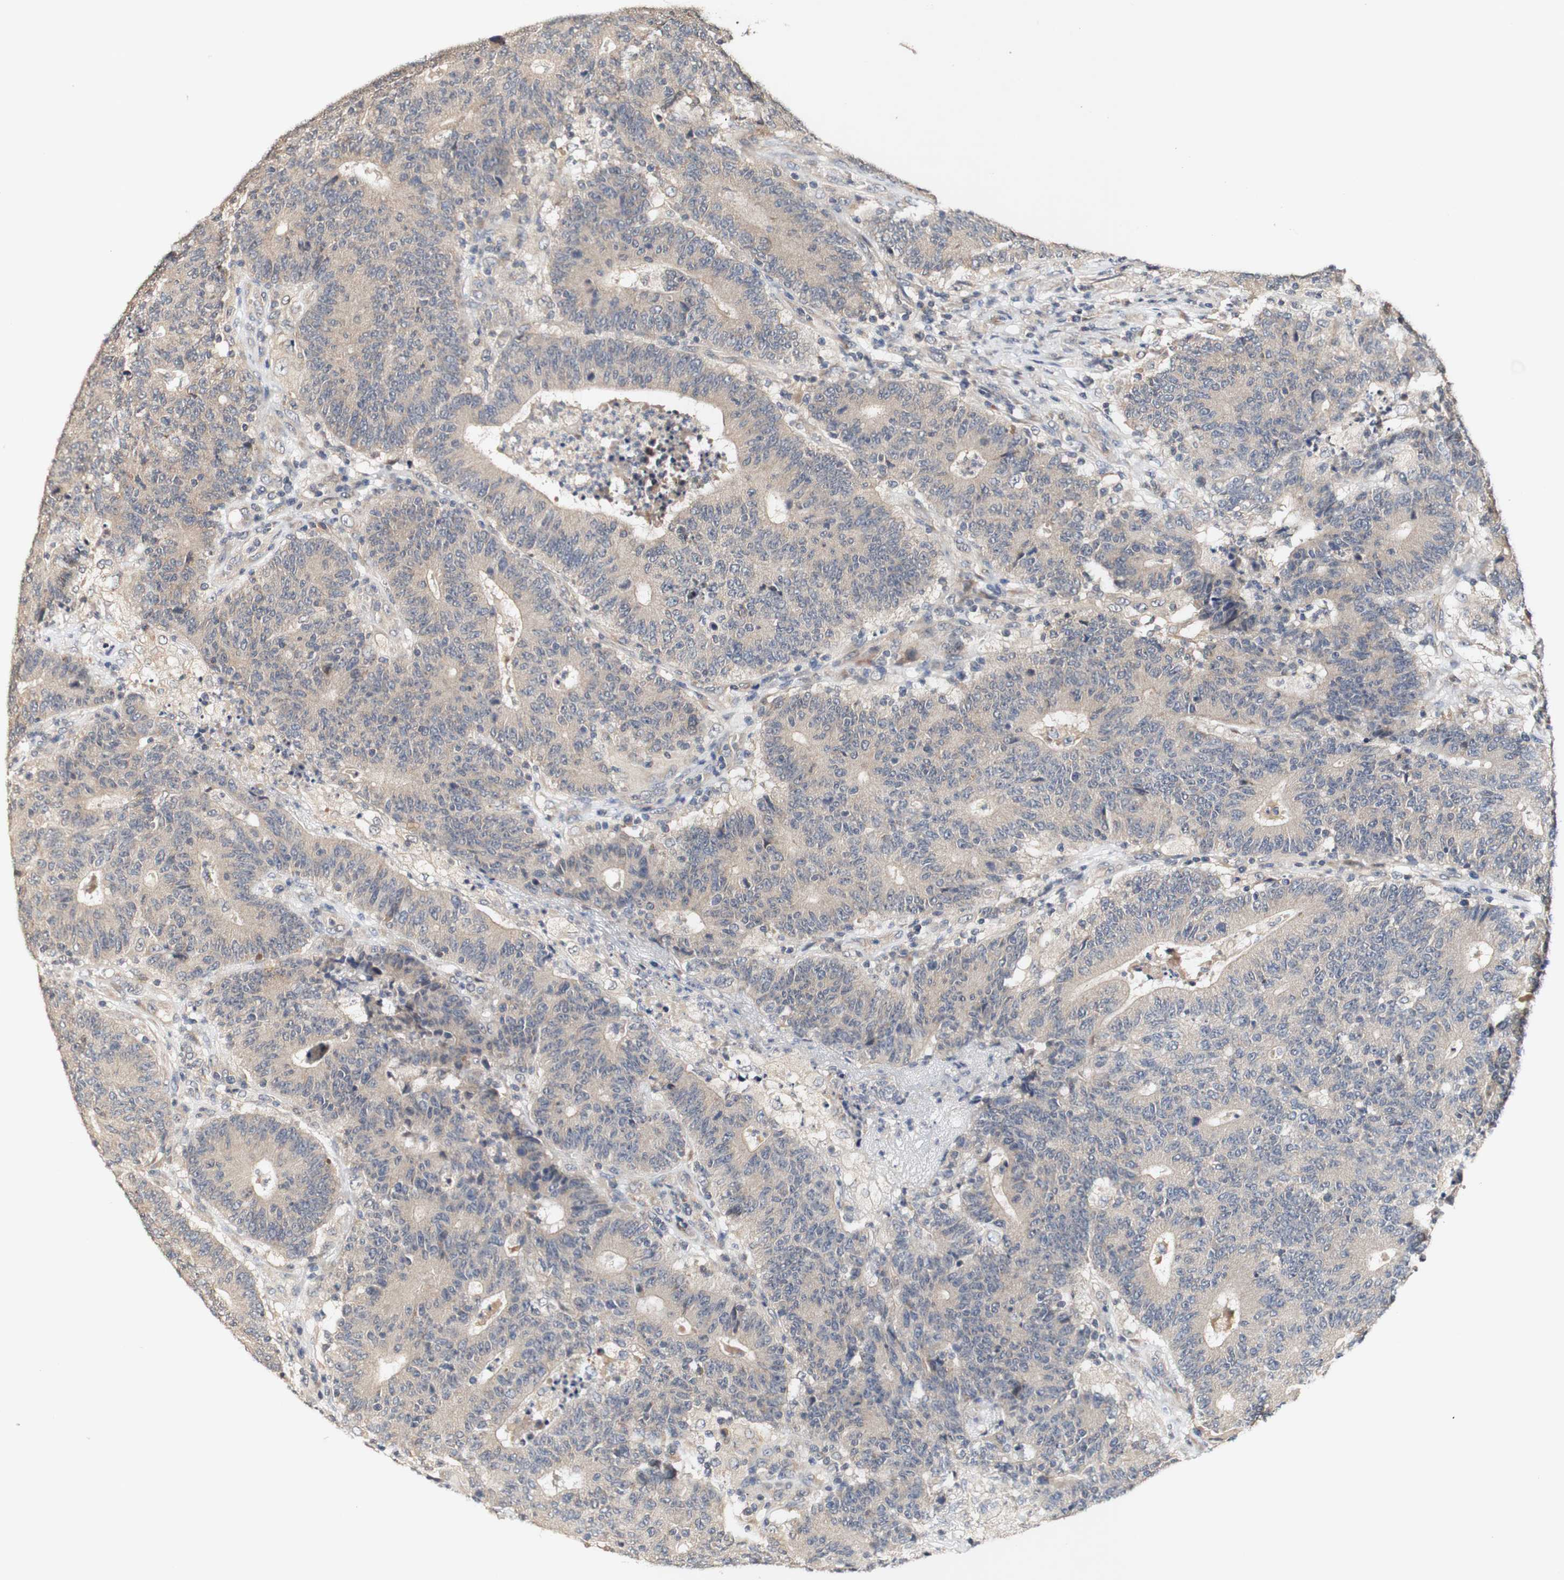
{"staining": {"intensity": "weak", "quantity": ">75%", "location": "cytoplasmic/membranous"}, "tissue": "colorectal cancer", "cell_type": "Tumor cells", "image_type": "cancer", "snomed": [{"axis": "morphology", "description": "Normal tissue, NOS"}, {"axis": "morphology", "description": "Adenocarcinoma, NOS"}, {"axis": "topography", "description": "Colon"}], "caption": "Weak cytoplasmic/membranous staining for a protein is appreciated in approximately >75% of tumor cells of colorectal cancer using immunohistochemistry (IHC).", "gene": "PIN1", "patient": {"sex": "female", "age": 75}}